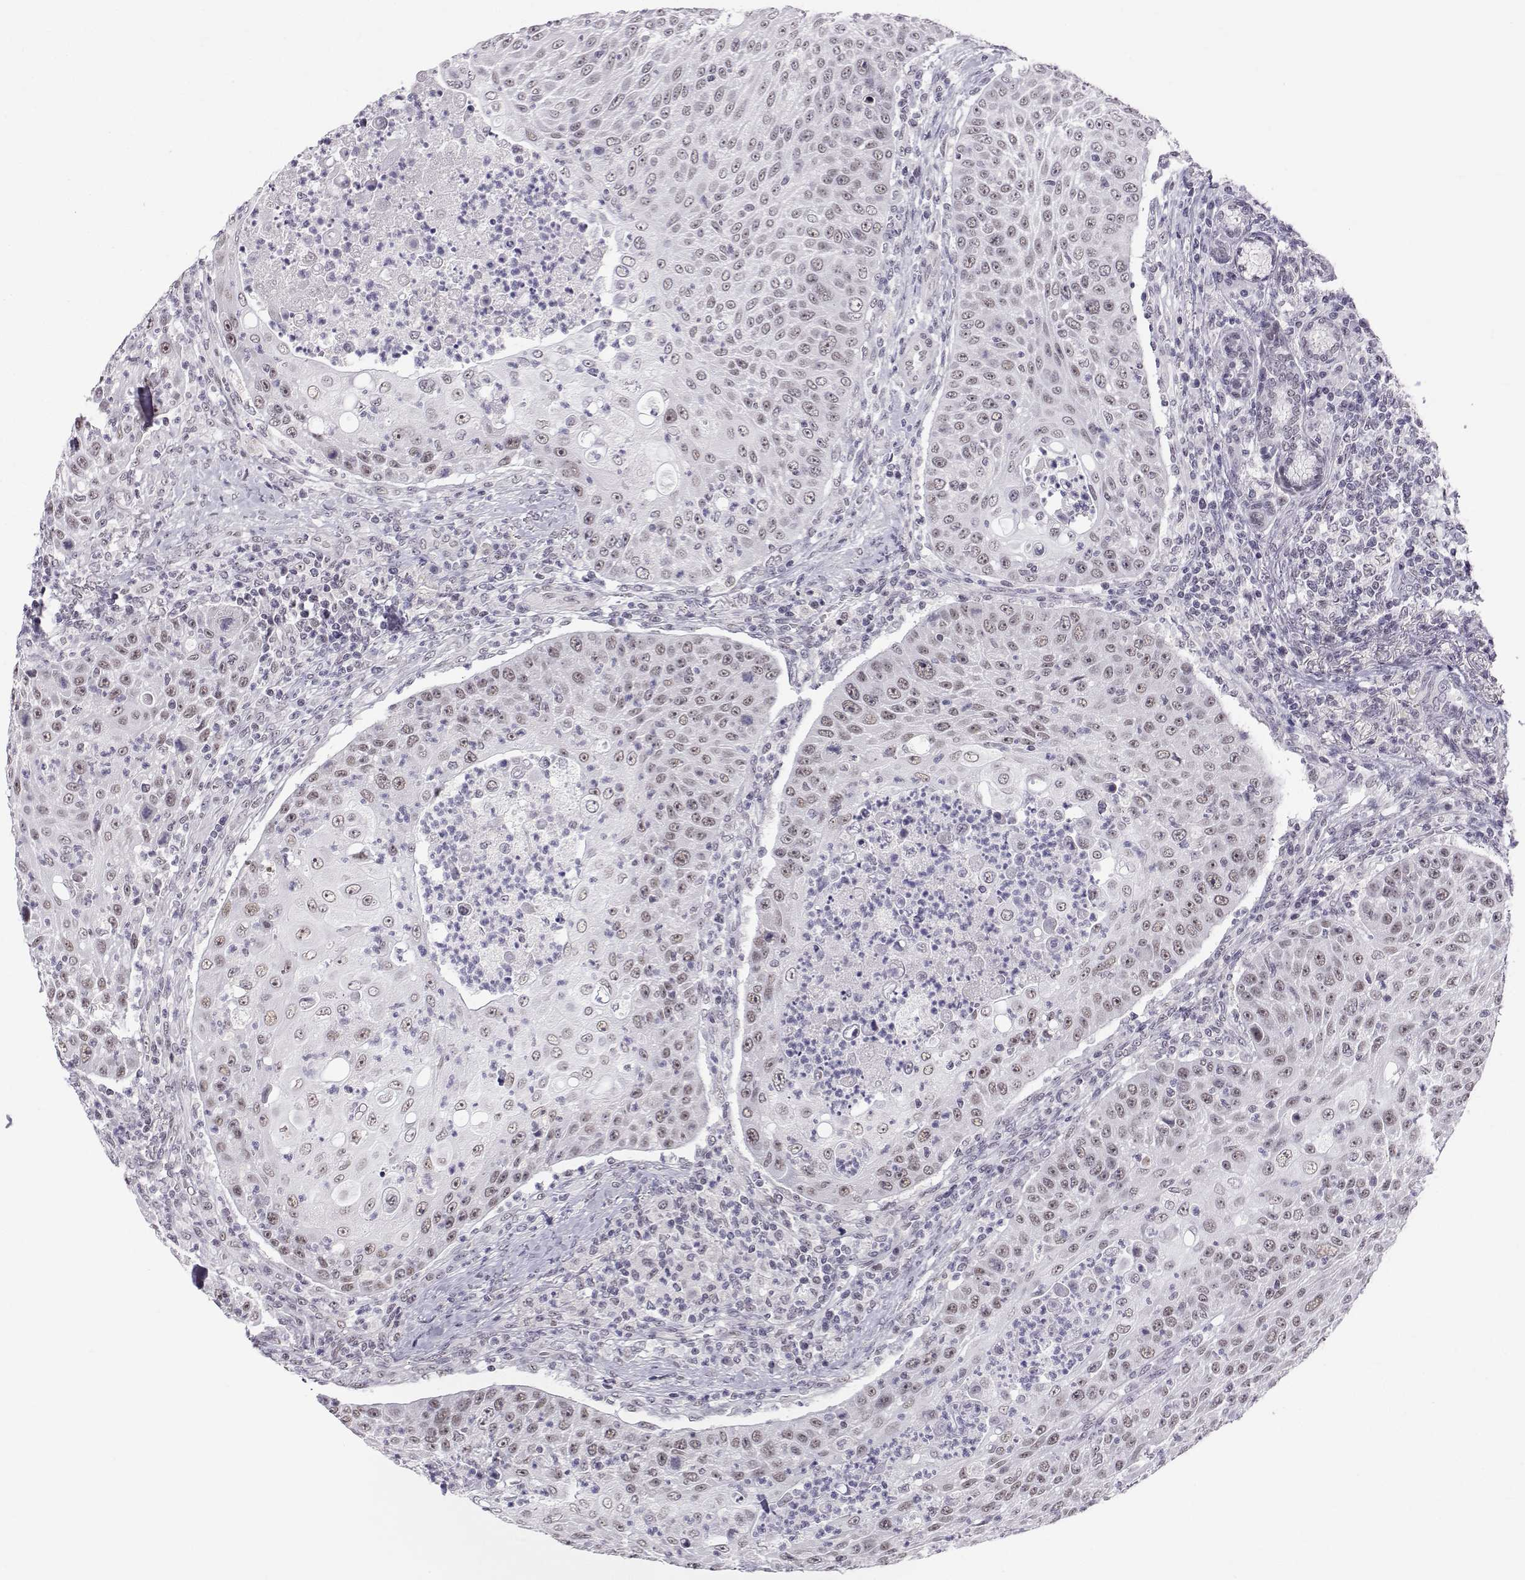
{"staining": {"intensity": "weak", "quantity": ">75%", "location": "nuclear"}, "tissue": "head and neck cancer", "cell_type": "Tumor cells", "image_type": "cancer", "snomed": [{"axis": "morphology", "description": "Squamous cell carcinoma, NOS"}, {"axis": "topography", "description": "Head-Neck"}], "caption": "Protein expression analysis of squamous cell carcinoma (head and neck) displays weak nuclear expression in approximately >75% of tumor cells.", "gene": "MED26", "patient": {"sex": "male", "age": 69}}